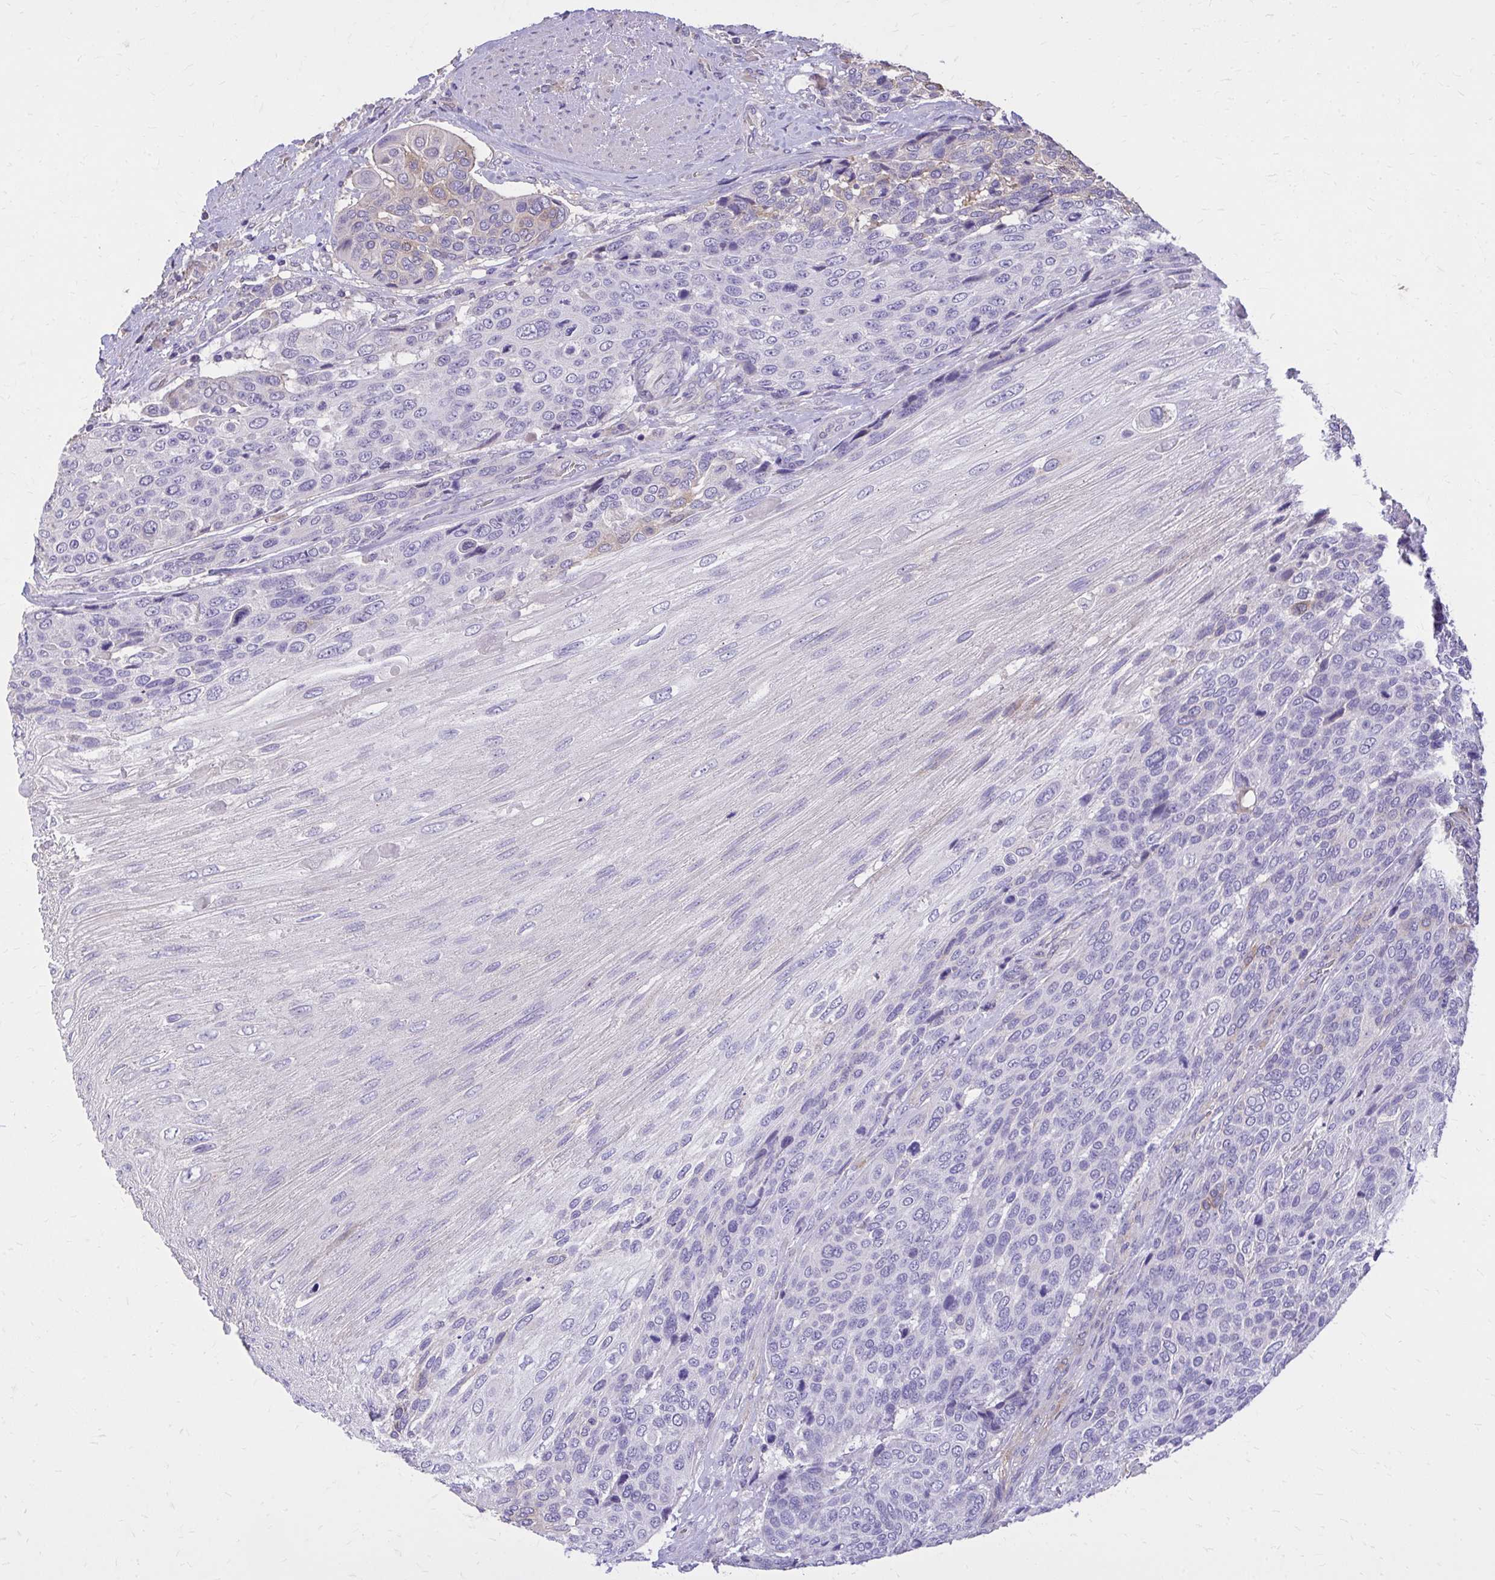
{"staining": {"intensity": "weak", "quantity": "<25%", "location": "cytoplasmic/membranous"}, "tissue": "urothelial cancer", "cell_type": "Tumor cells", "image_type": "cancer", "snomed": [{"axis": "morphology", "description": "Urothelial carcinoma, High grade"}, {"axis": "topography", "description": "Urinary bladder"}], "caption": "The IHC photomicrograph has no significant expression in tumor cells of high-grade urothelial carcinoma tissue.", "gene": "EPB41L1", "patient": {"sex": "female", "age": 70}}